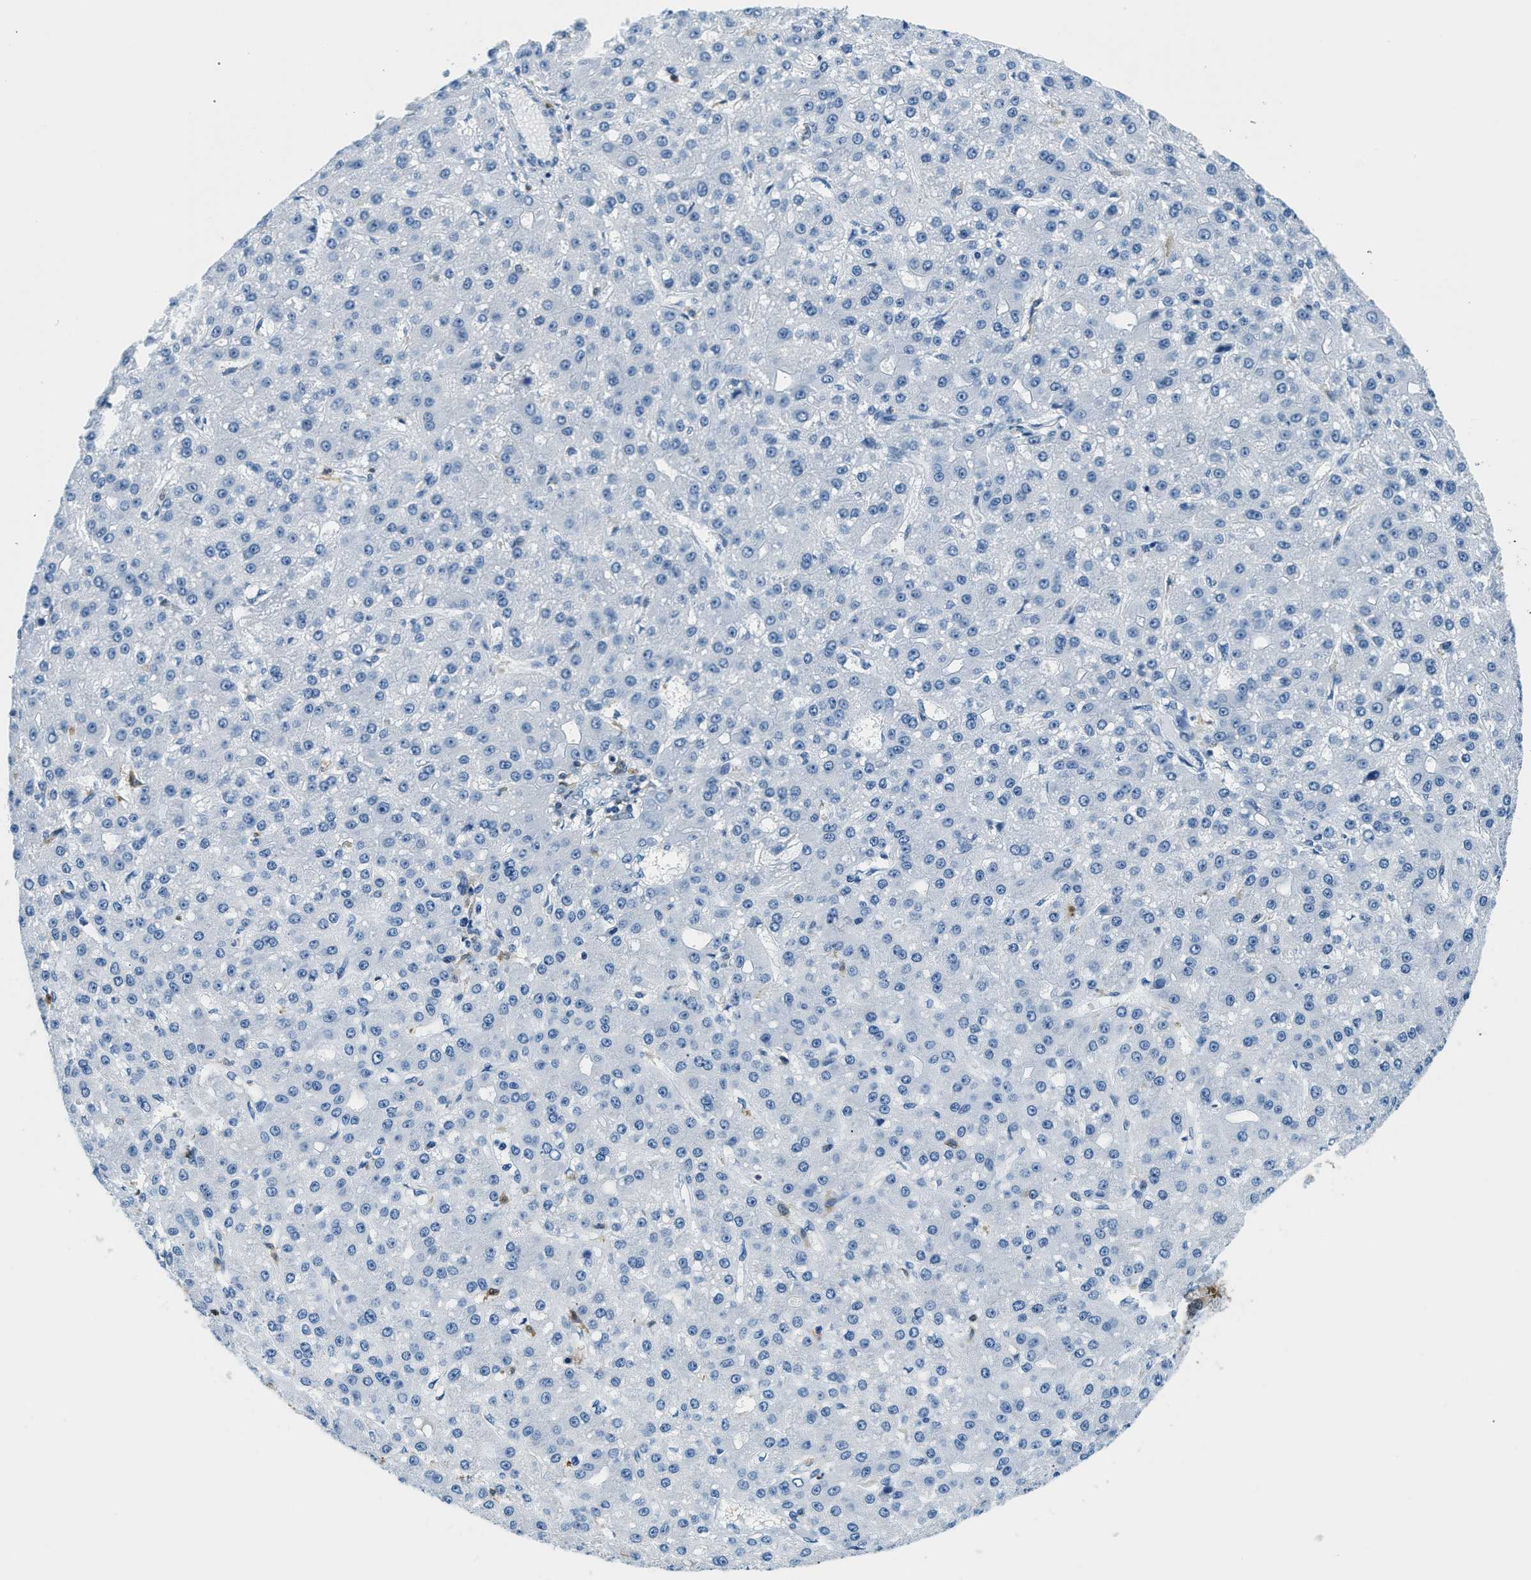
{"staining": {"intensity": "negative", "quantity": "none", "location": "none"}, "tissue": "liver cancer", "cell_type": "Tumor cells", "image_type": "cancer", "snomed": [{"axis": "morphology", "description": "Carcinoma, Hepatocellular, NOS"}, {"axis": "topography", "description": "Liver"}], "caption": "This is a histopathology image of IHC staining of hepatocellular carcinoma (liver), which shows no staining in tumor cells. Brightfield microscopy of IHC stained with DAB (brown) and hematoxylin (blue), captured at high magnification.", "gene": "CAPG", "patient": {"sex": "male", "age": 67}}